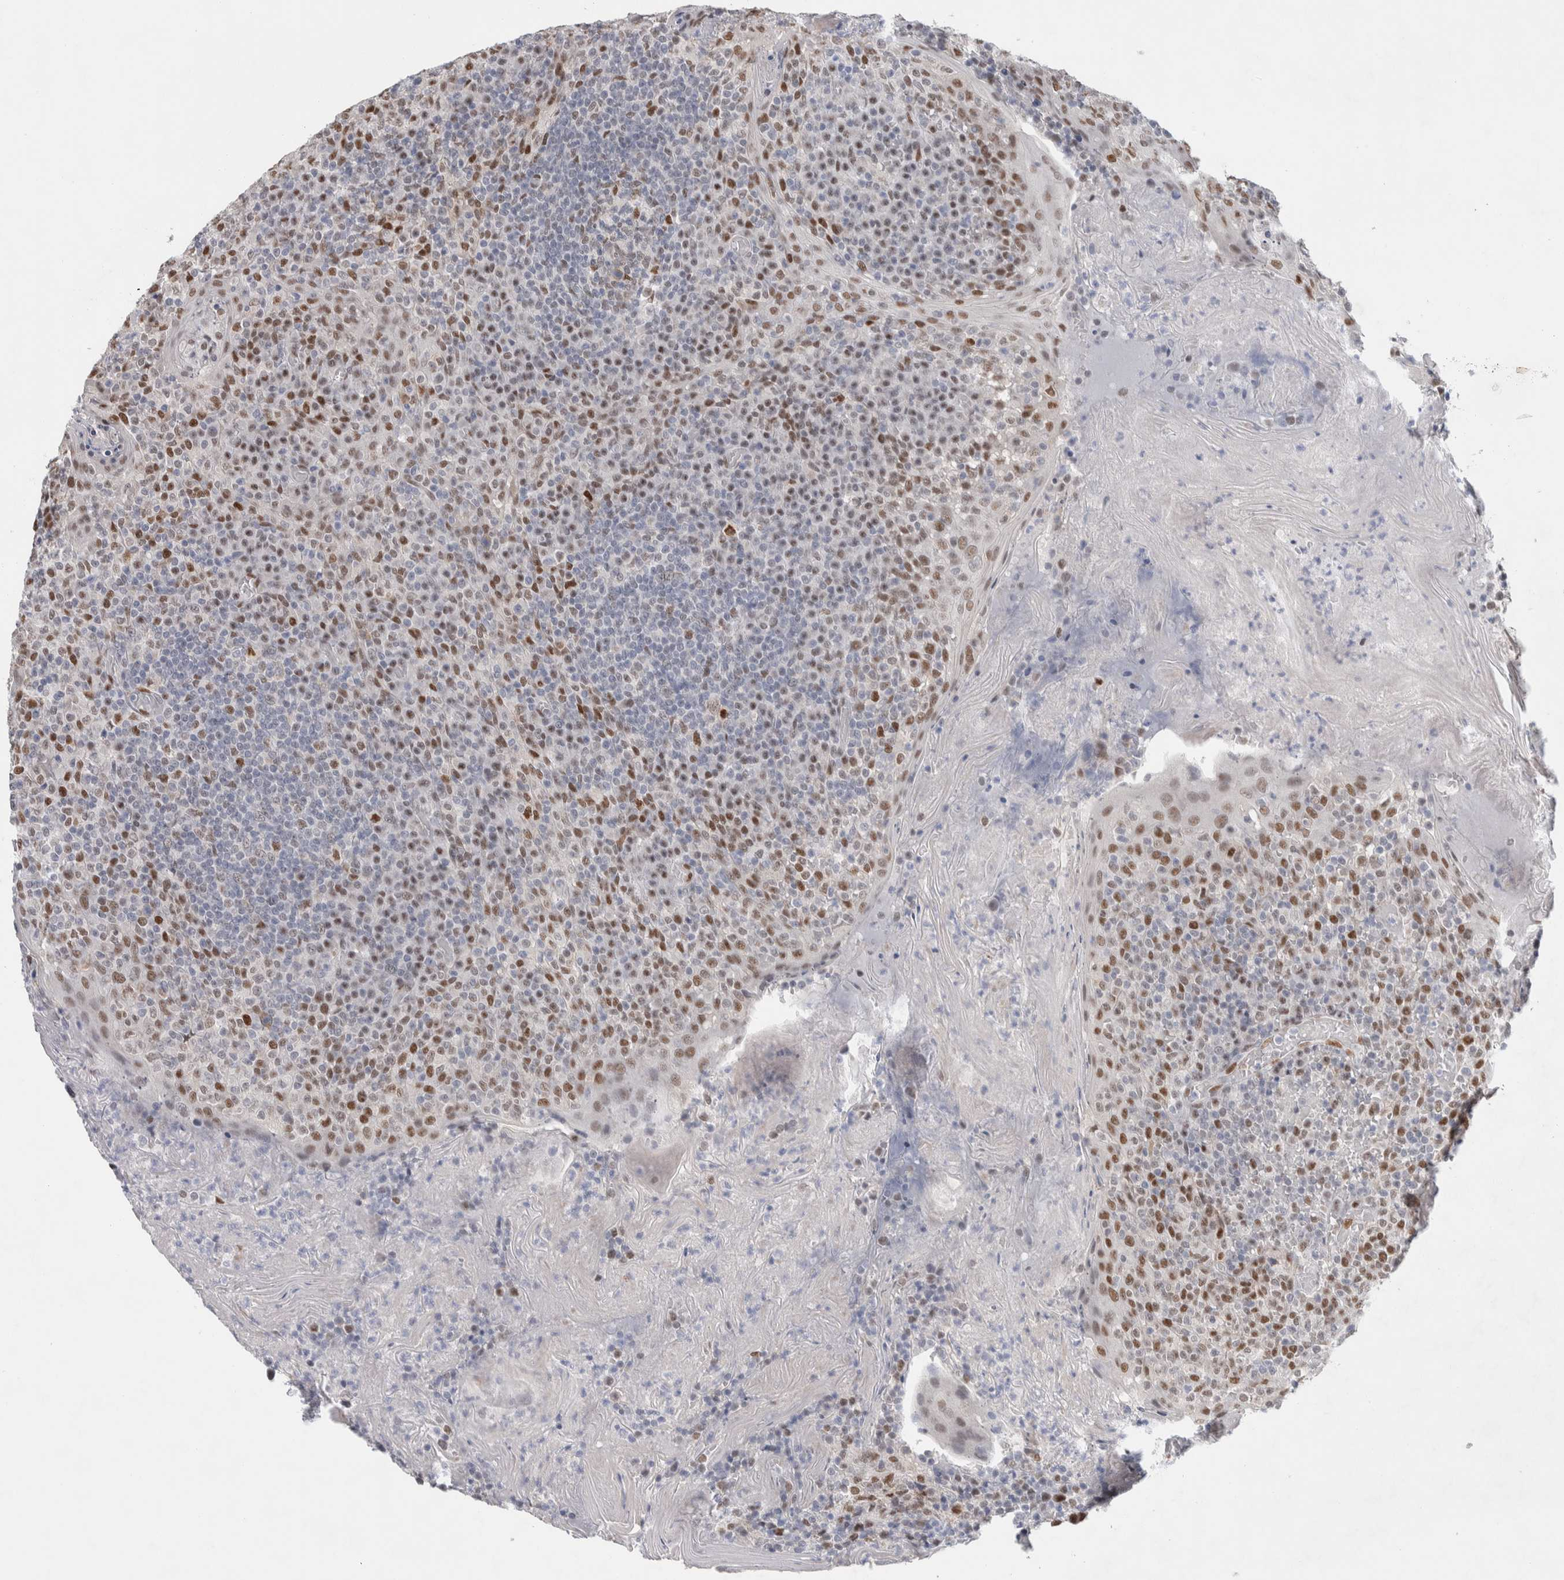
{"staining": {"intensity": "moderate", "quantity": ">75%", "location": "nuclear"}, "tissue": "tonsil", "cell_type": "Germinal center cells", "image_type": "normal", "snomed": [{"axis": "morphology", "description": "Normal tissue, NOS"}, {"axis": "topography", "description": "Tonsil"}], "caption": "Unremarkable tonsil was stained to show a protein in brown. There is medium levels of moderate nuclear positivity in about >75% of germinal center cells.", "gene": "PRMT1", "patient": {"sex": "female", "age": 19}}